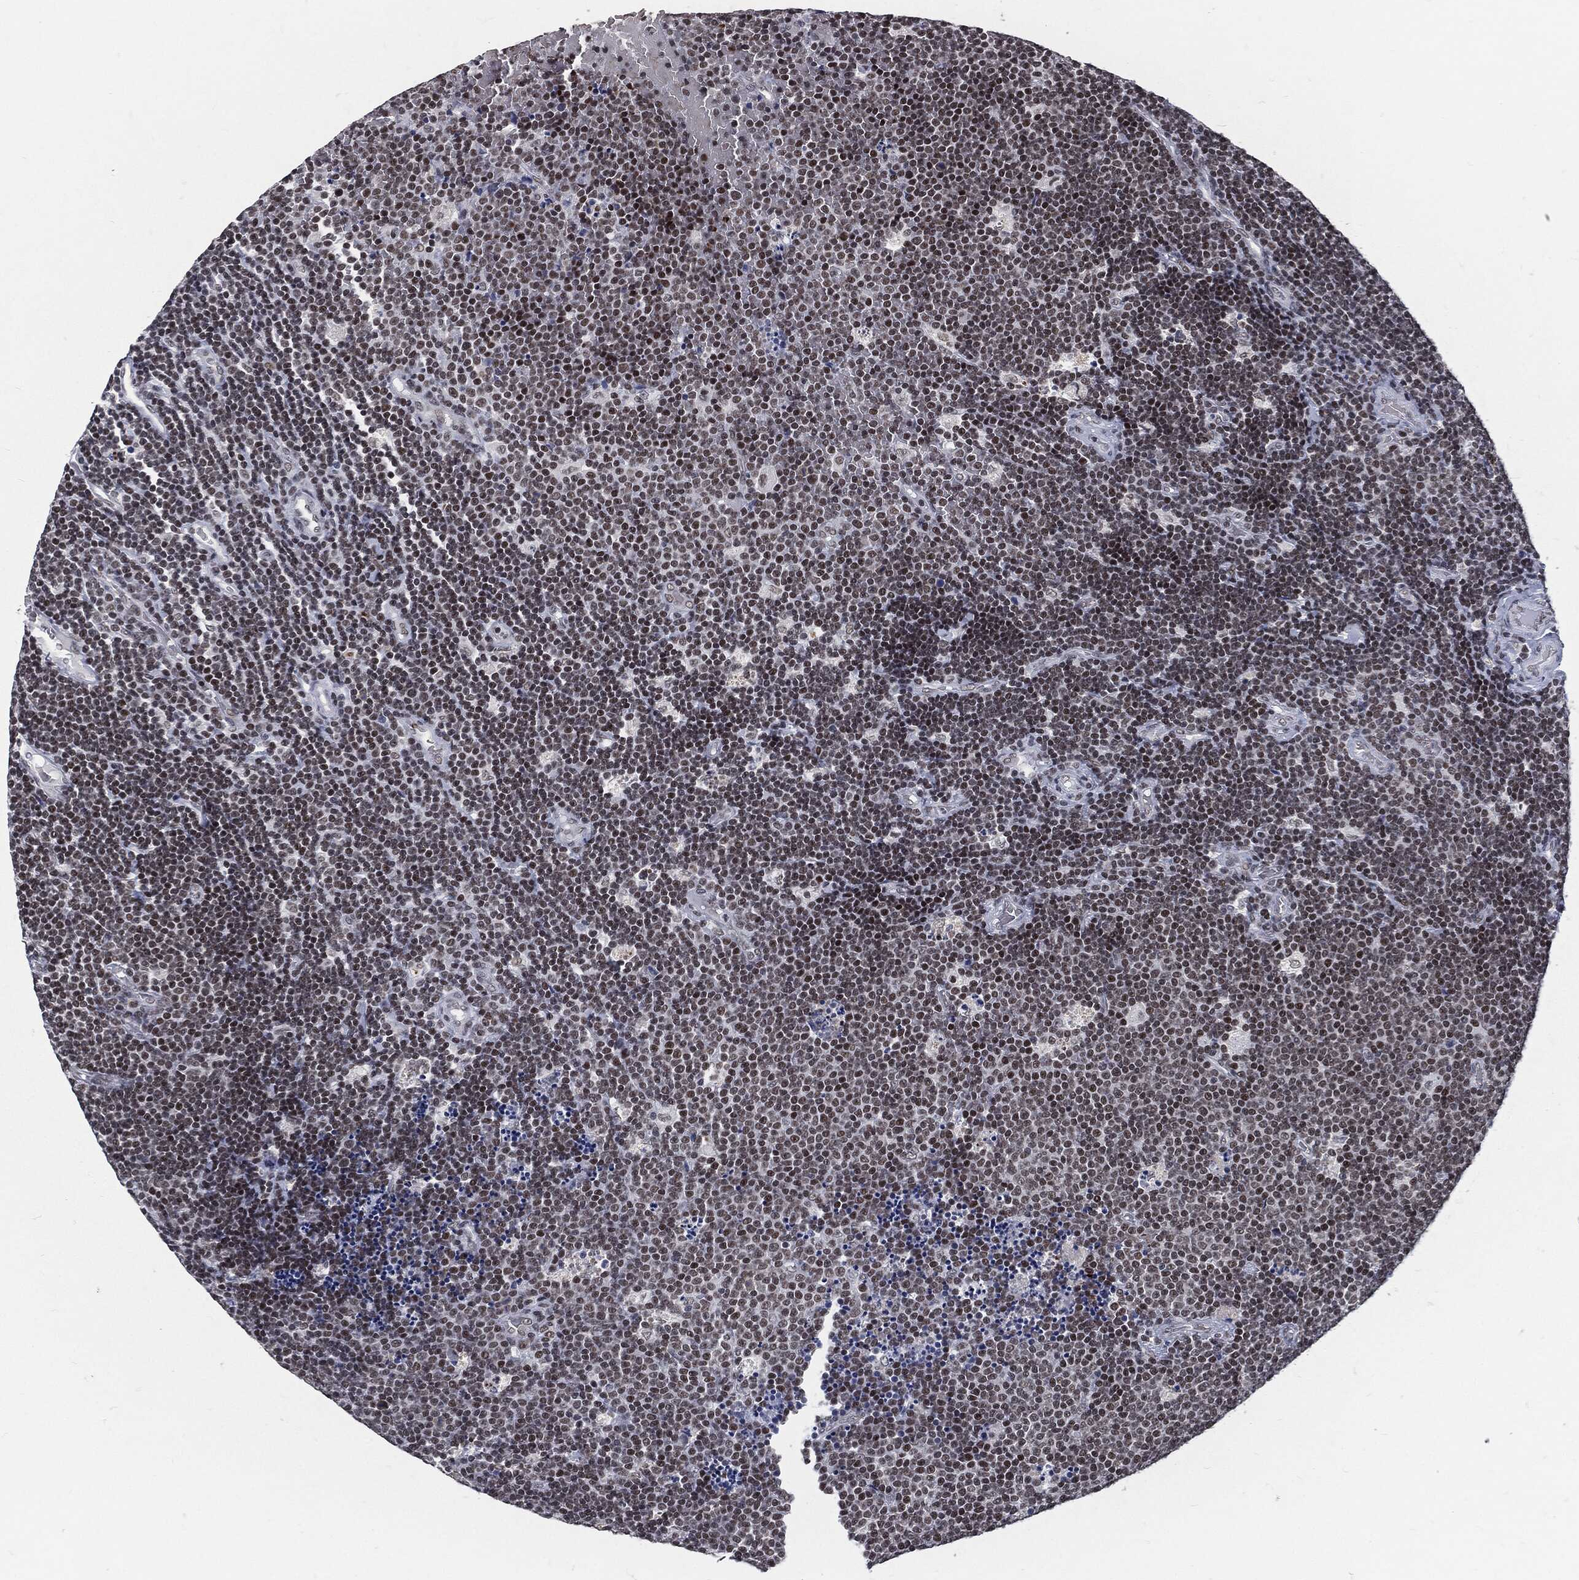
{"staining": {"intensity": "strong", "quantity": "<25%", "location": "nuclear"}, "tissue": "lymphoma", "cell_type": "Tumor cells", "image_type": "cancer", "snomed": [{"axis": "morphology", "description": "Malignant lymphoma, non-Hodgkin's type, Low grade"}, {"axis": "topography", "description": "Brain"}], "caption": "Immunohistochemical staining of human low-grade malignant lymphoma, non-Hodgkin's type shows medium levels of strong nuclear protein positivity in approximately <25% of tumor cells.", "gene": "ANXA1", "patient": {"sex": "female", "age": 66}}